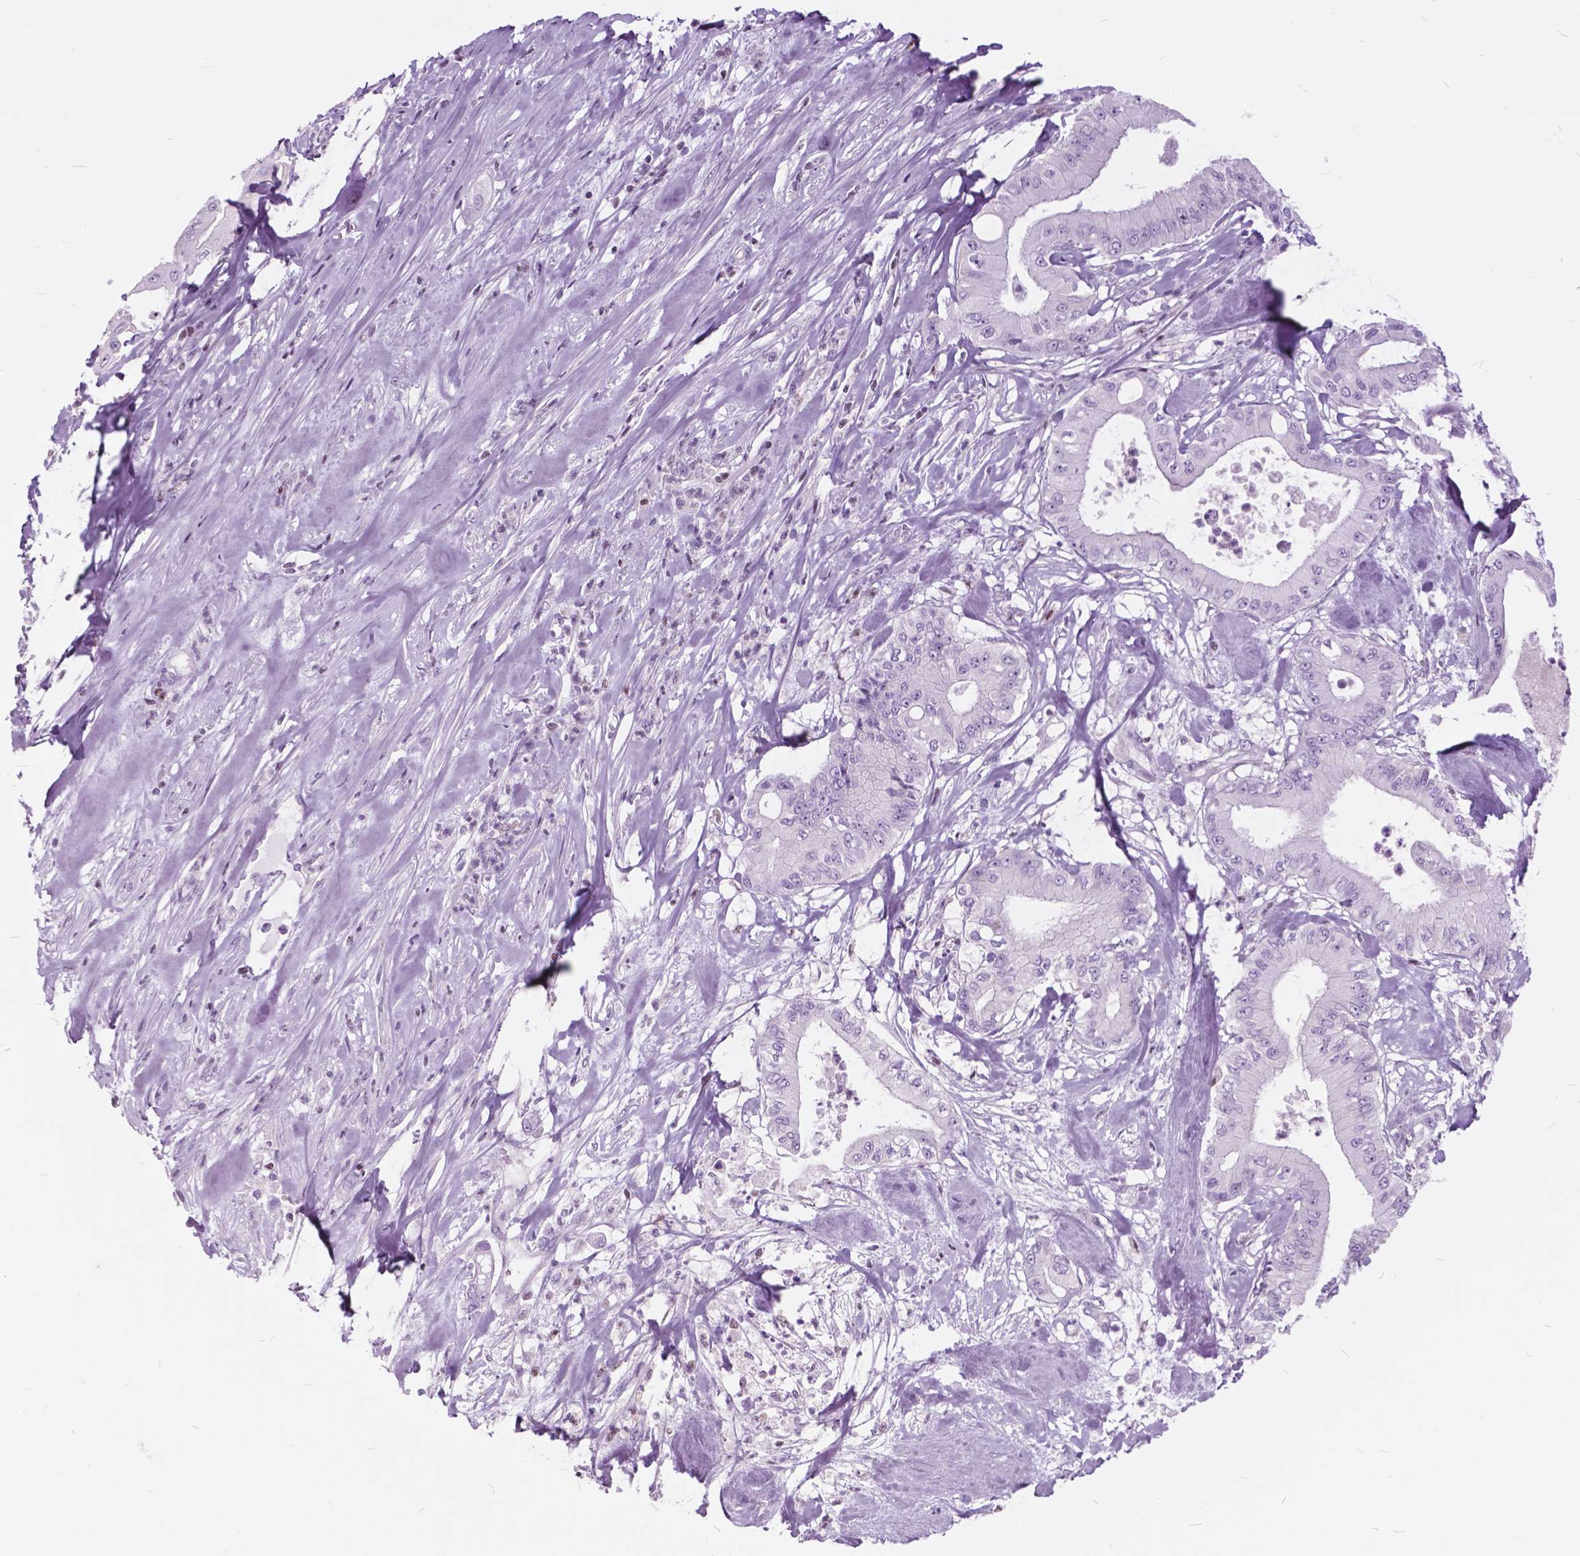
{"staining": {"intensity": "negative", "quantity": "none", "location": "none"}, "tissue": "pancreatic cancer", "cell_type": "Tumor cells", "image_type": "cancer", "snomed": [{"axis": "morphology", "description": "Adenocarcinoma, NOS"}, {"axis": "topography", "description": "Pancreas"}], "caption": "This is an IHC micrograph of pancreatic adenocarcinoma. There is no positivity in tumor cells.", "gene": "SP140", "patient": {"sex": "male", "age": 71}}